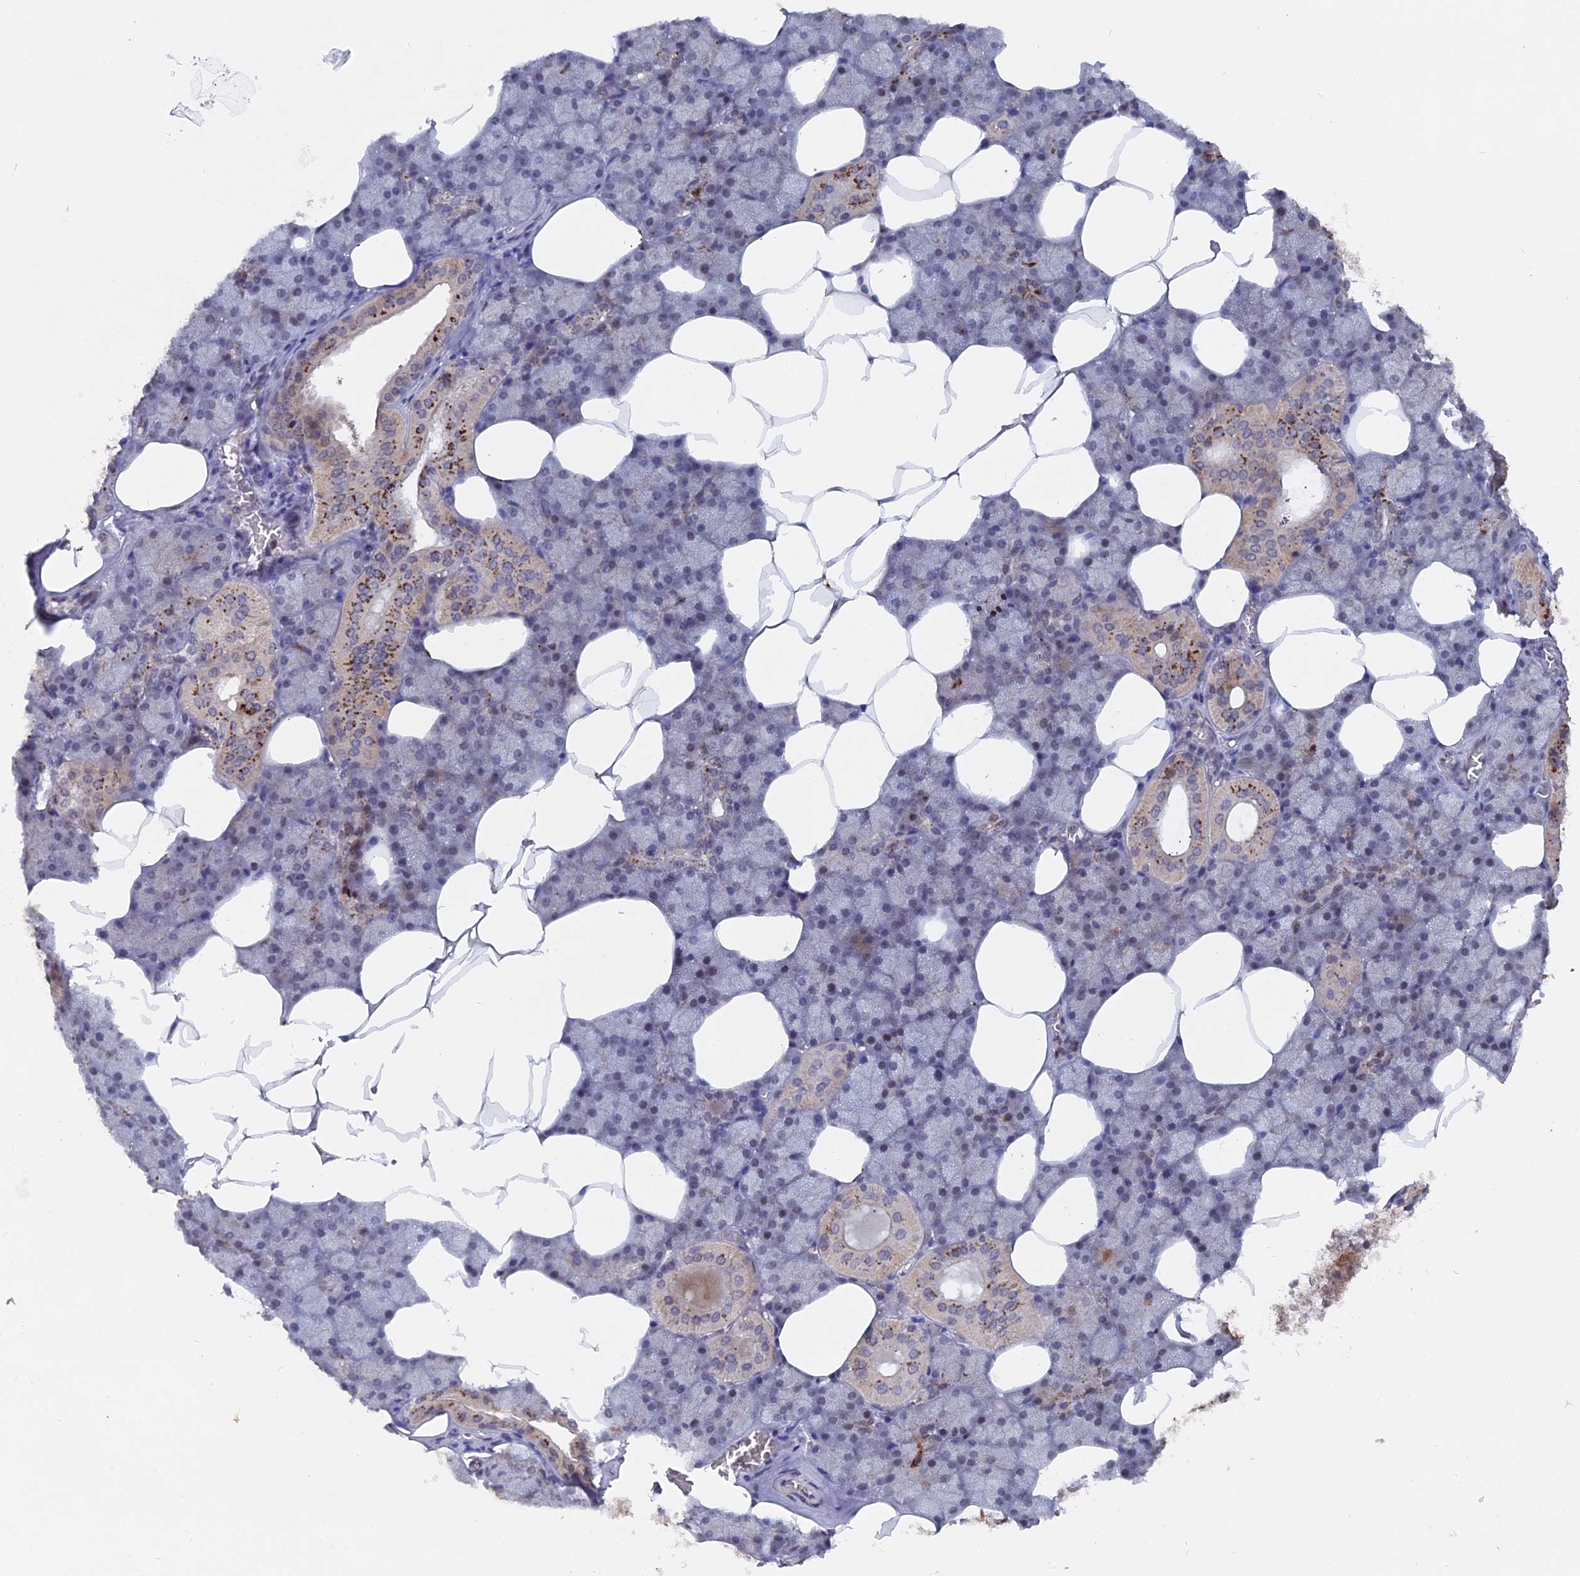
{"staining": {"intensity": "moderate", "quantity": "25%-75%", "location": "cytoplasmic/membranous"}, "tissue": "salivary gland", "cell_type": "Glandular cells", "image_type": "normal", "snomed": [{"axis": "morphology", "description": "Normal tissue, NOS"}, {"axis": "topography", "description": "Salivary gland"}], "caption": "IHC (DAB (3,3'-diaminobenzidine)) staining of normal human salivary gland displays moderate cytoplasmic/membranous protein positivity in about 25%-75% of glandular cells. (IHC, brightfield microscopy, high magnification).", "gene": "NOSIP", "patient": {"sex": "male", "age": 62}}